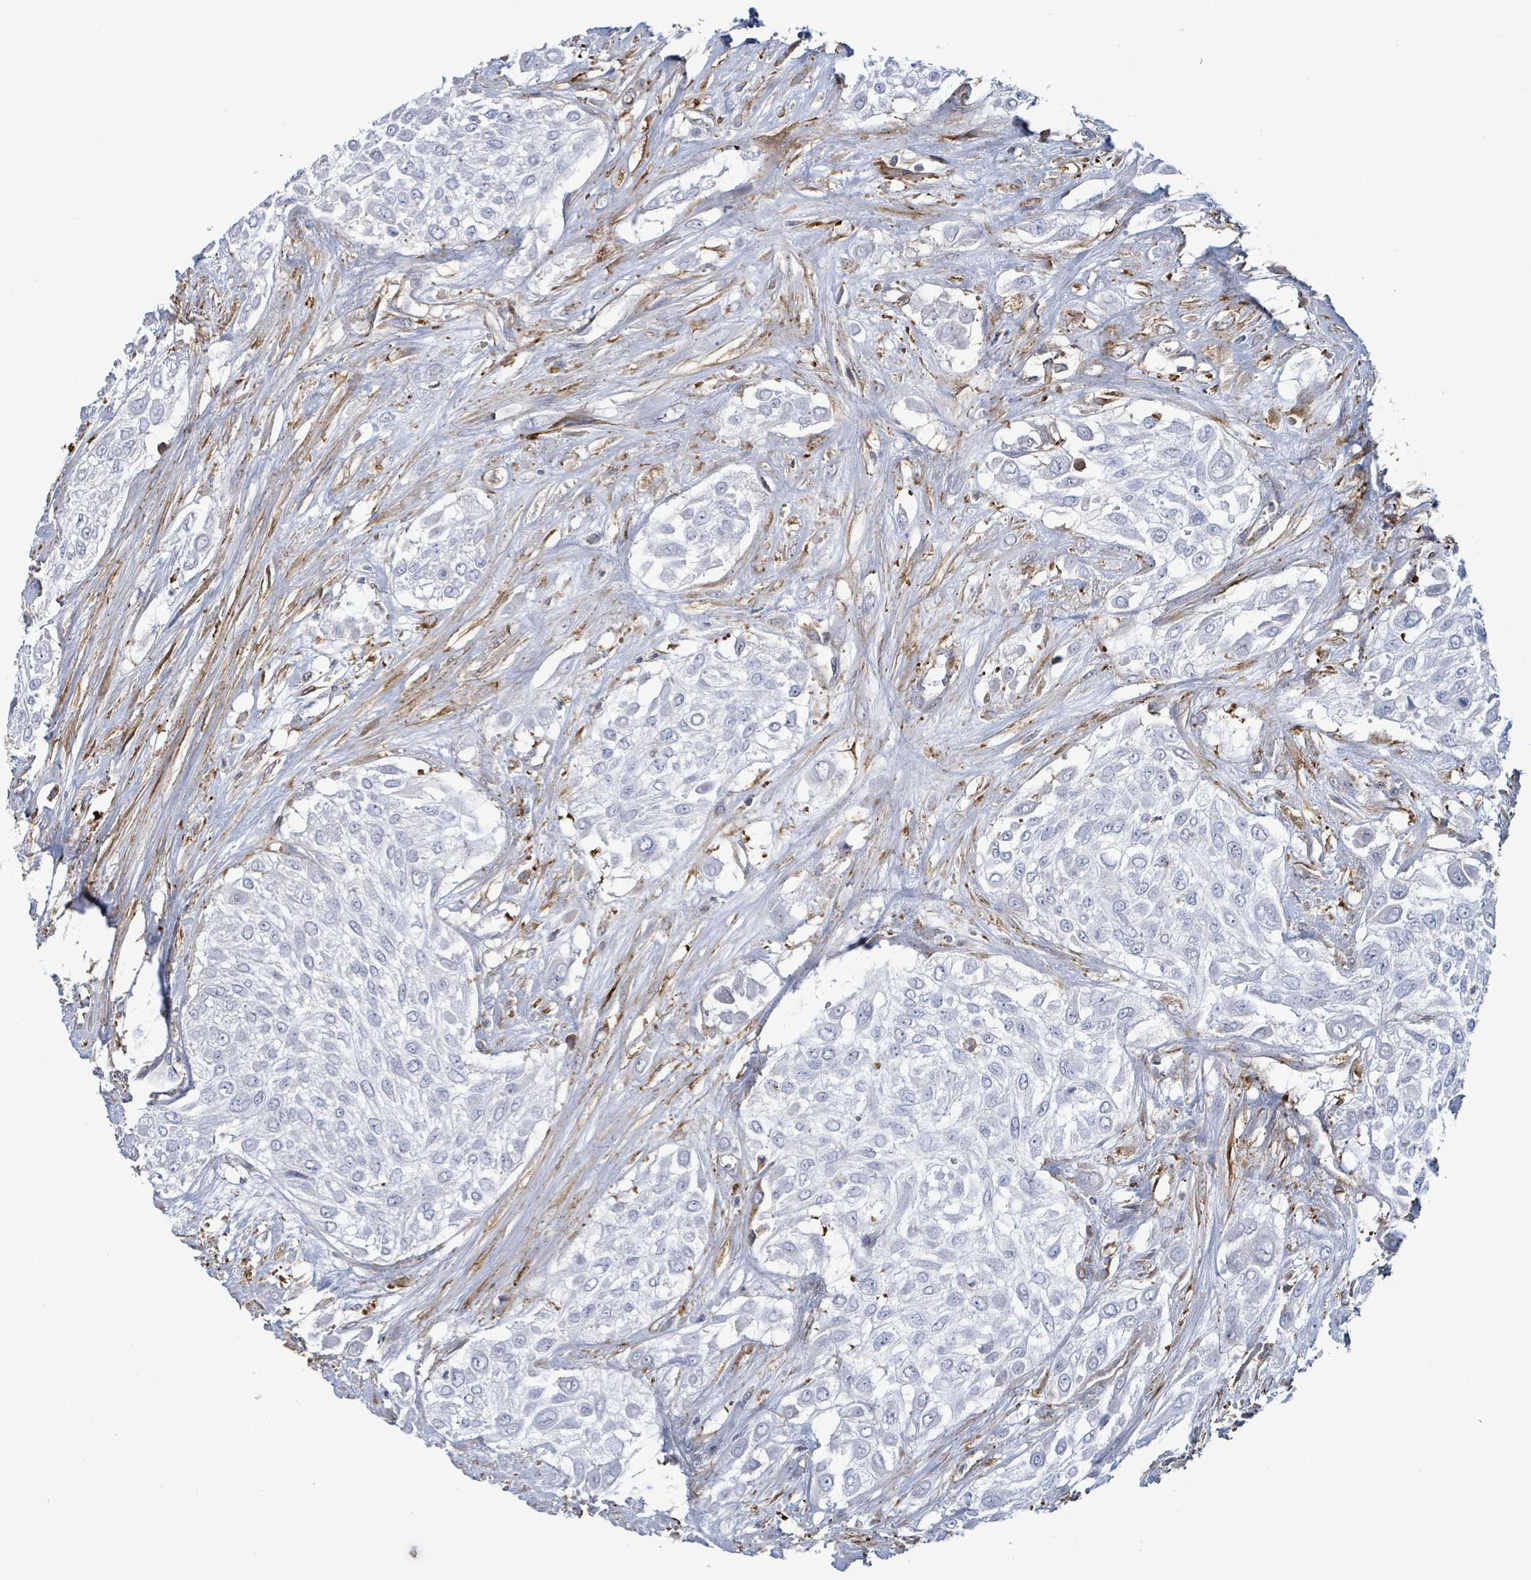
{"staining": {"intensity": "negative", "quantity": "none", "location": "none"}, "tissue": "urothelial cancer", "cell_type": "Tumor cells", "image_type": "cancer", "snomed": [{"axis": "morphology", "description": "Urothelial carcinoma, High grade"}, {"axis": "topography", "description": "Urinary bladder"}], "caption": "DAB immunohistochemical staining of high-grade urothelial carcinoma shows no significant staining in tumor cells.", "gene": "EGFL7", "patient": {"sex": "male", "age": 57}}